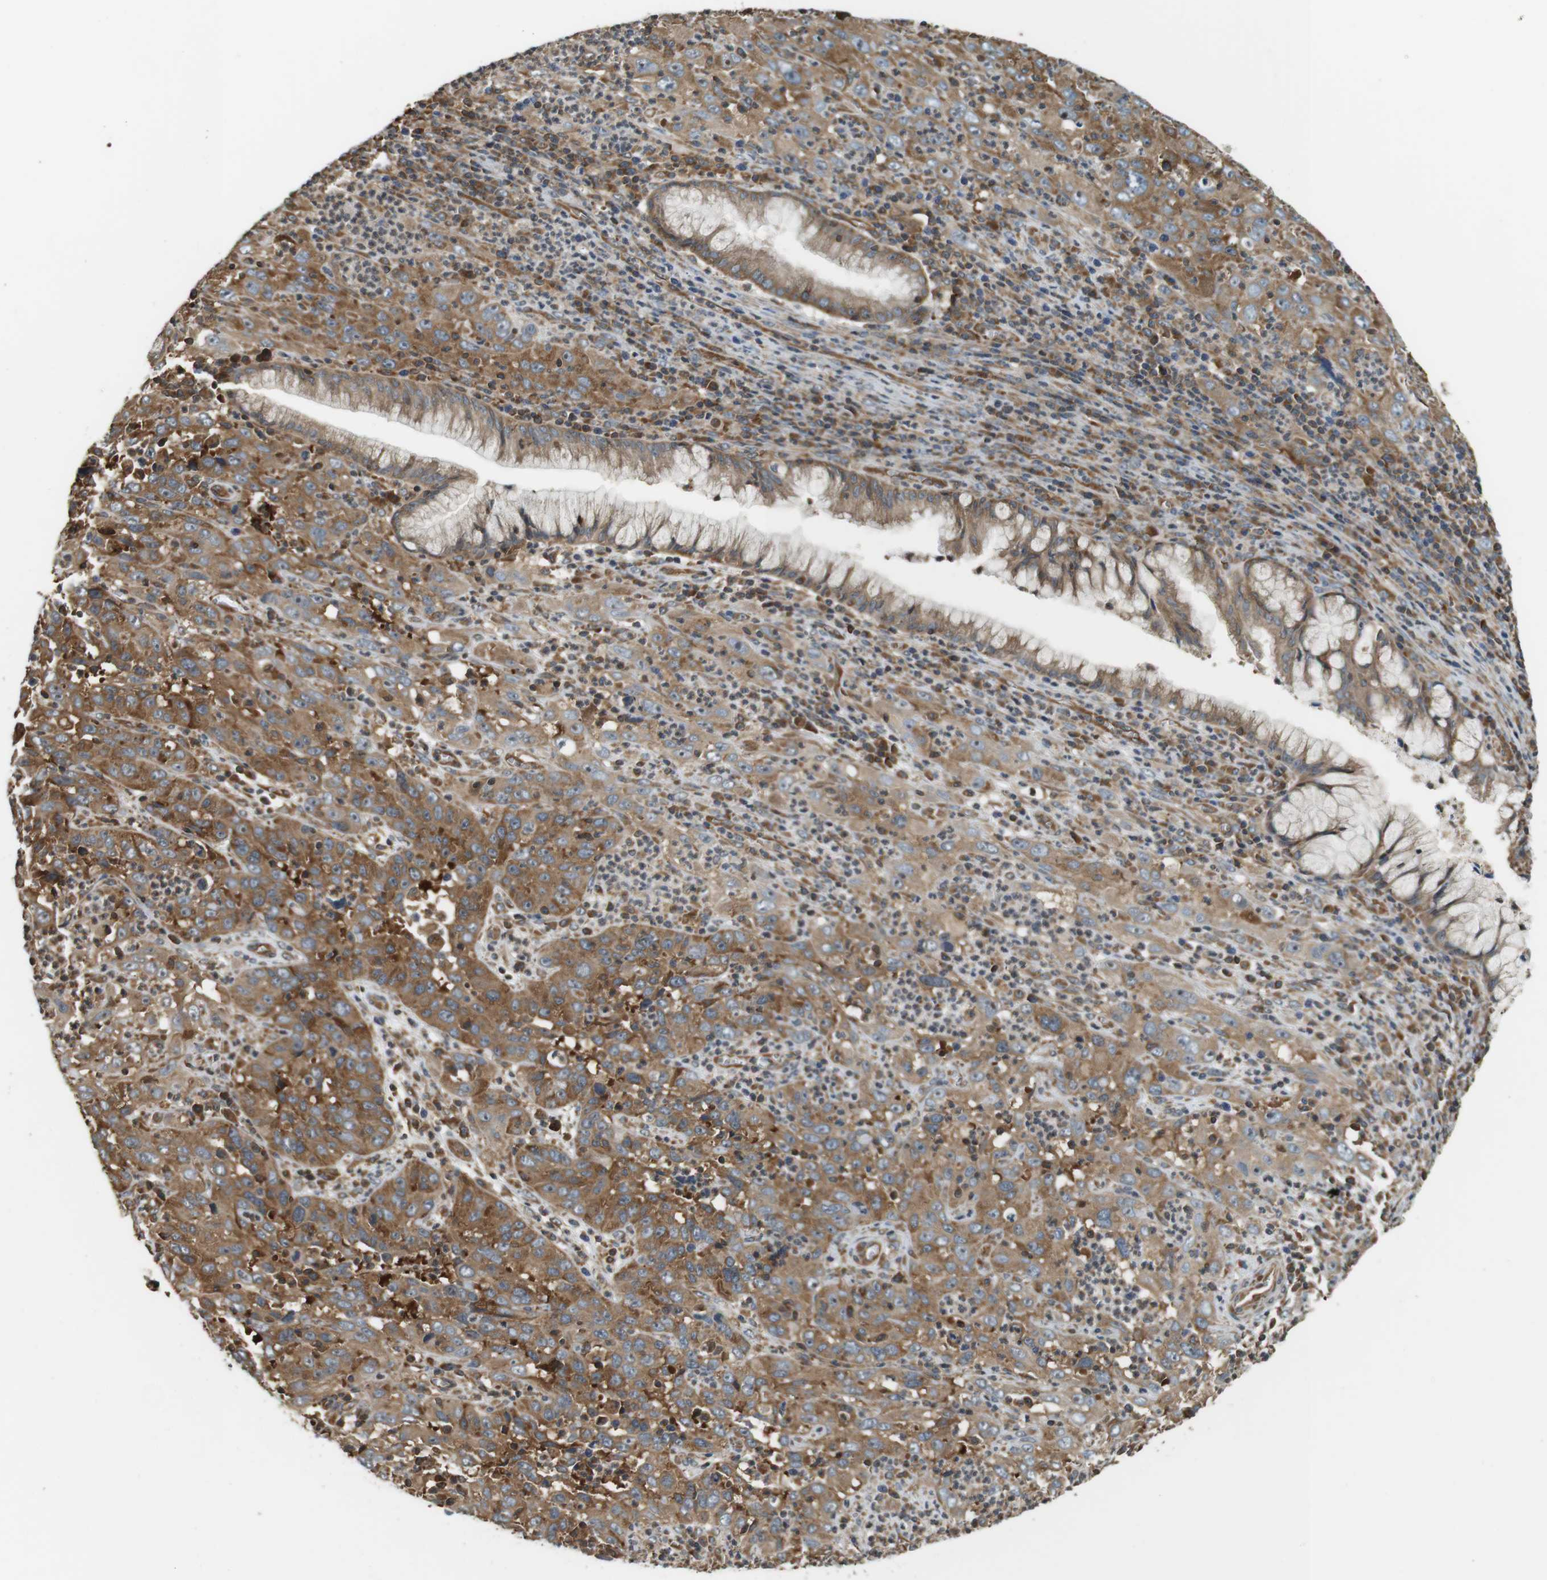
{"staining": {"intensity": "moderate", "quantity": ">75%", "location": "cytoplasmic/membranous"}, "tissue": "cervical cancer", "cell_type": "Tumor cells", "image_type": "cancer", "snomed": [{"axis": "morphology", "description": "Squamous cell carcinoma, NOS"}, {"axis": "topography", "description": "Cervix"}], "caption": "Protein expression analysis of cervical cancer (squamous cell carcinoma) exhibits moderate cytoplasmic/membranous positivity in about >75% of tumor cells.", "gene": "PA2G4", "patient": {"sex": "female", "age": 32}}